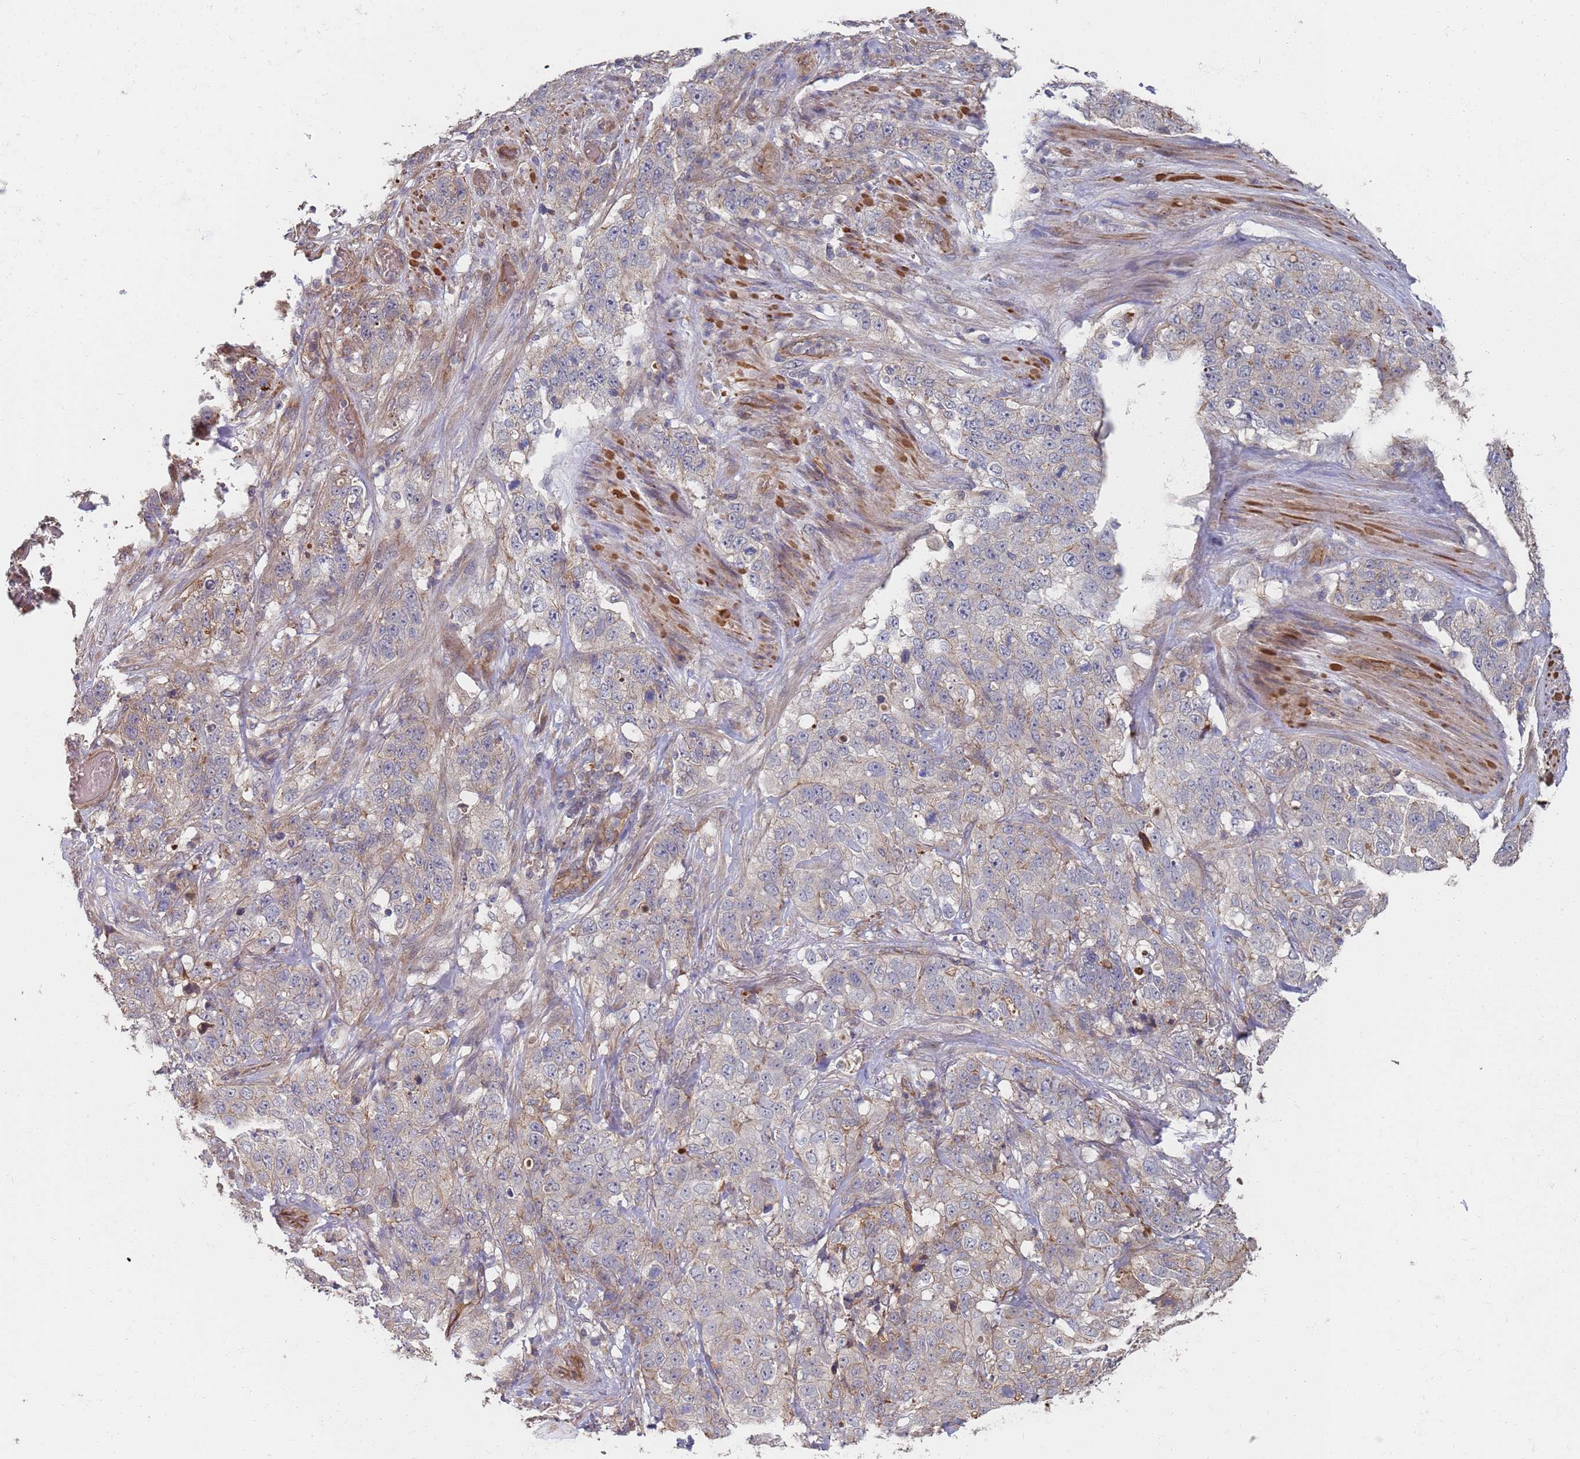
{"staining": {"intensity": "weak", "quantity": "<25%", "location": "cytoplasmic/membranous"}, "tissue": "stomach cancer", "cell_type": "Tumor cells", "image_type": "cancer", "snomed": [{"axis": "morphology", "description": "Adenocarcinoma, NOS"}, {"axis": "topography", "description": "Stomach"}], "caption": "Tumor cells are negative for protein expression in human adenocarcinoma (stomach).", "gene": "ABCB6", "patient": {"sex": "male", "age": 48}}